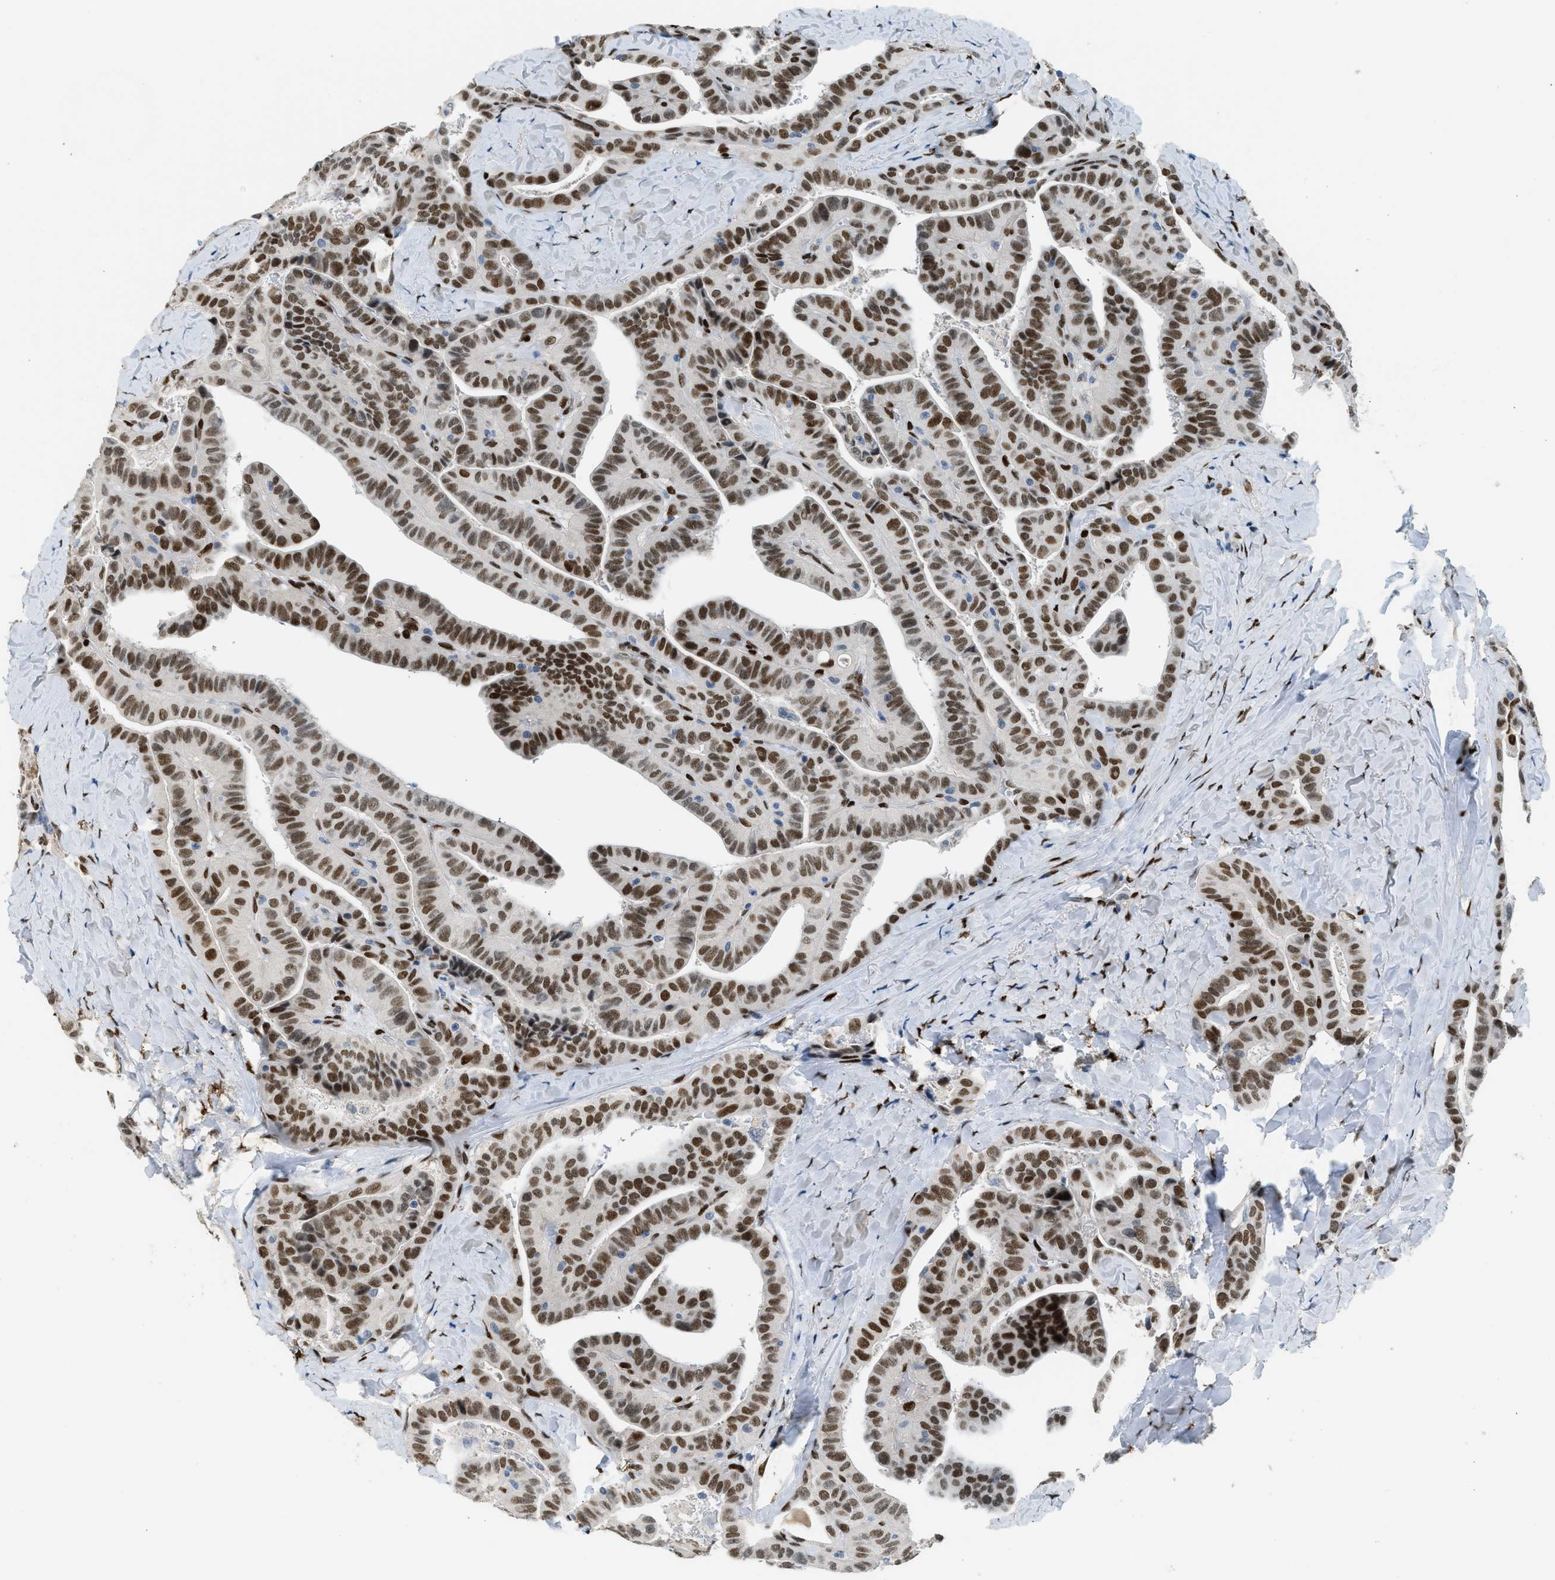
{"staining": {"intensity": "strong", "quantity": ">75%", "location": "nuclear"}, "tissue": "thyroid cancer", "cell_type": "Tumor cells", "image_type": "cancer", "snomed": [{"axis": "morphology", "description": "Papillary adenocarcinoma, NOS"}, {"axis": "topography", "description": "Thyroid gland"}], "caption": "This is a histology image of immunohistochemistry (IHC) staining of thyroid papillary adenocarcinoma, which shows strong expression in the nuclear of tumor cells.", "gene": "ZBTB20", "patient": {"sex": "male", "age": 77}}